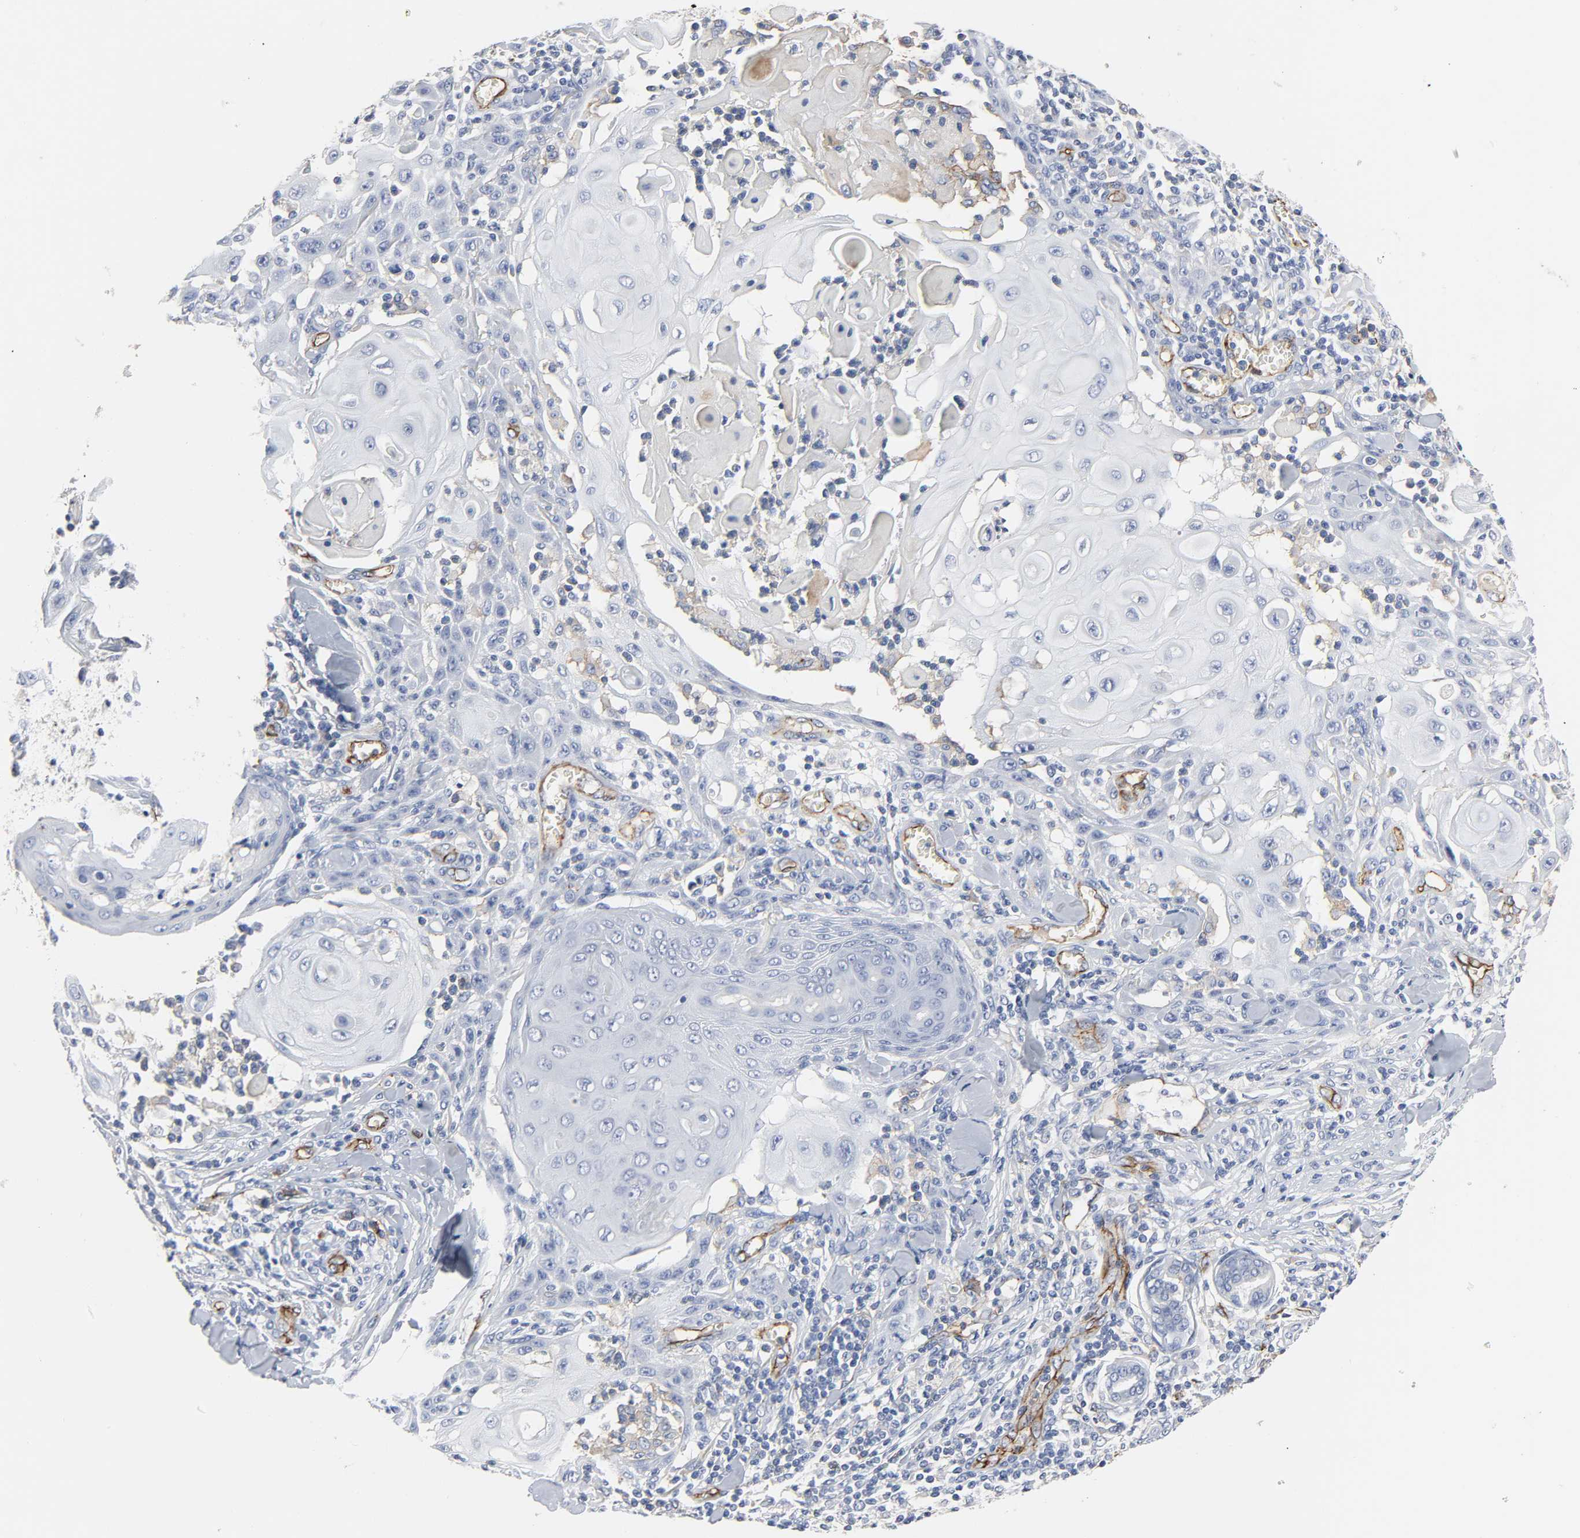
{"staining": {"intensity": "negative", "quantity": "none", "location": "none"}, "tissue": "skin cancer", "cell_type": "Tumor cells", "image_type": "cancer", "snomed": [{"axis": "morphology", "description": "Squamous cell carcinoma, NOS"}, {"axis": "topography", "description": "Skin"}], "caption": "The immunohistochemistry image has no significant staining in tumor cells of squamous cell carcinoma (skin) tissue.", "gene": "PECAM1", "patient": {"sex": "male", "age": 24}}